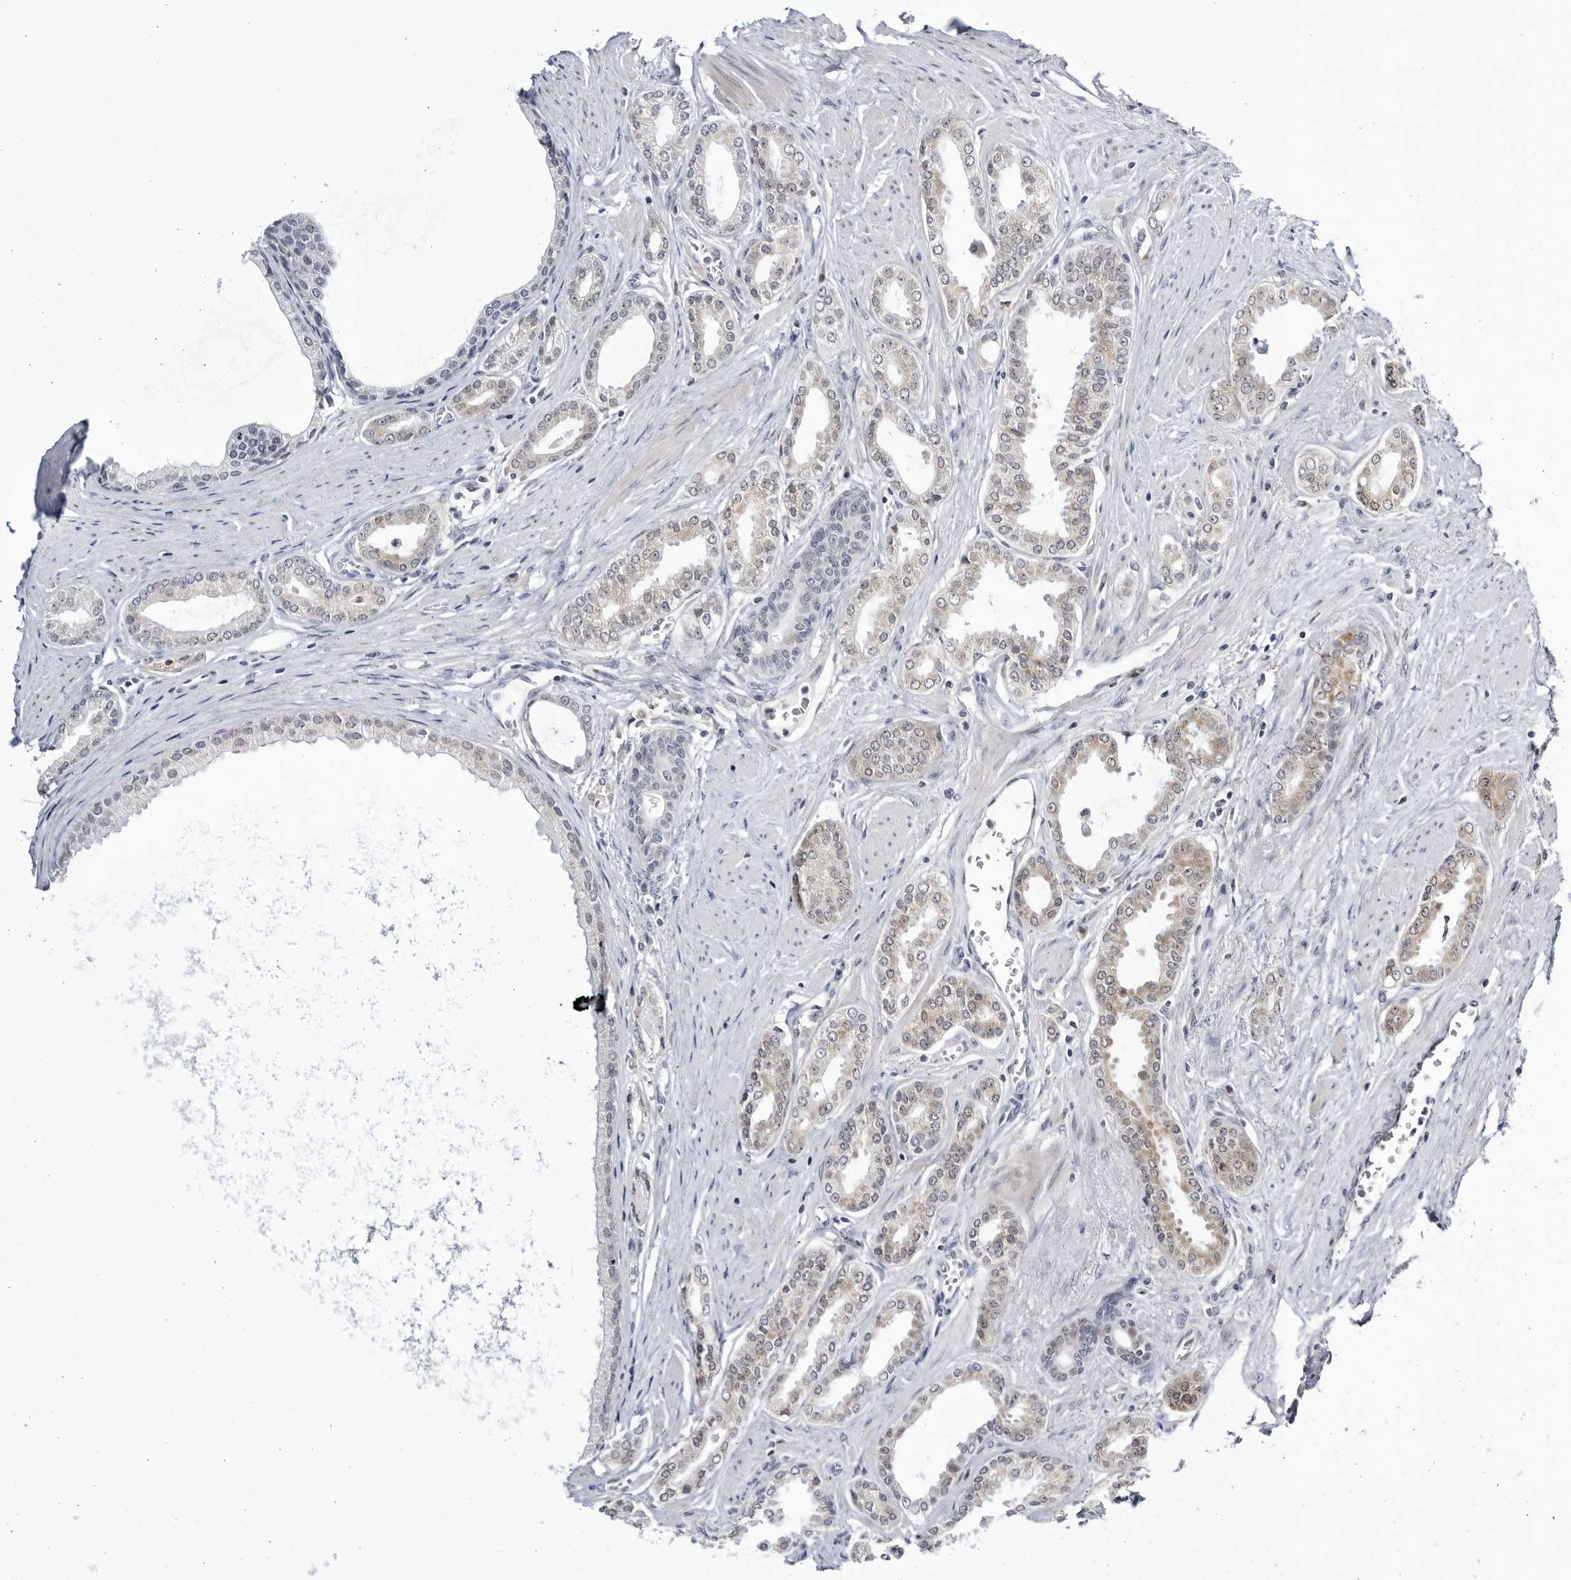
{"staining": {"intensity": "weak", "quantity": "<25%", "location": "cytoplasmic/membranous"}, "tissue": "prostate cancer", "cell_type": "Tumor cells", "image_type": "cancer", "snomed": [{"axis": "morphology", "description": "Adenocarcinoma, Low grade"}, {"axis": "topography", "description": "Prostate"}], "caption": "DAB (3,3'-diaminobenzidine) immunohistochemical staining of prostate cancer displays no significant staining in tumor cells.", "gene": "CNBD1", "patient": {"sex": "male", "age": 63}}